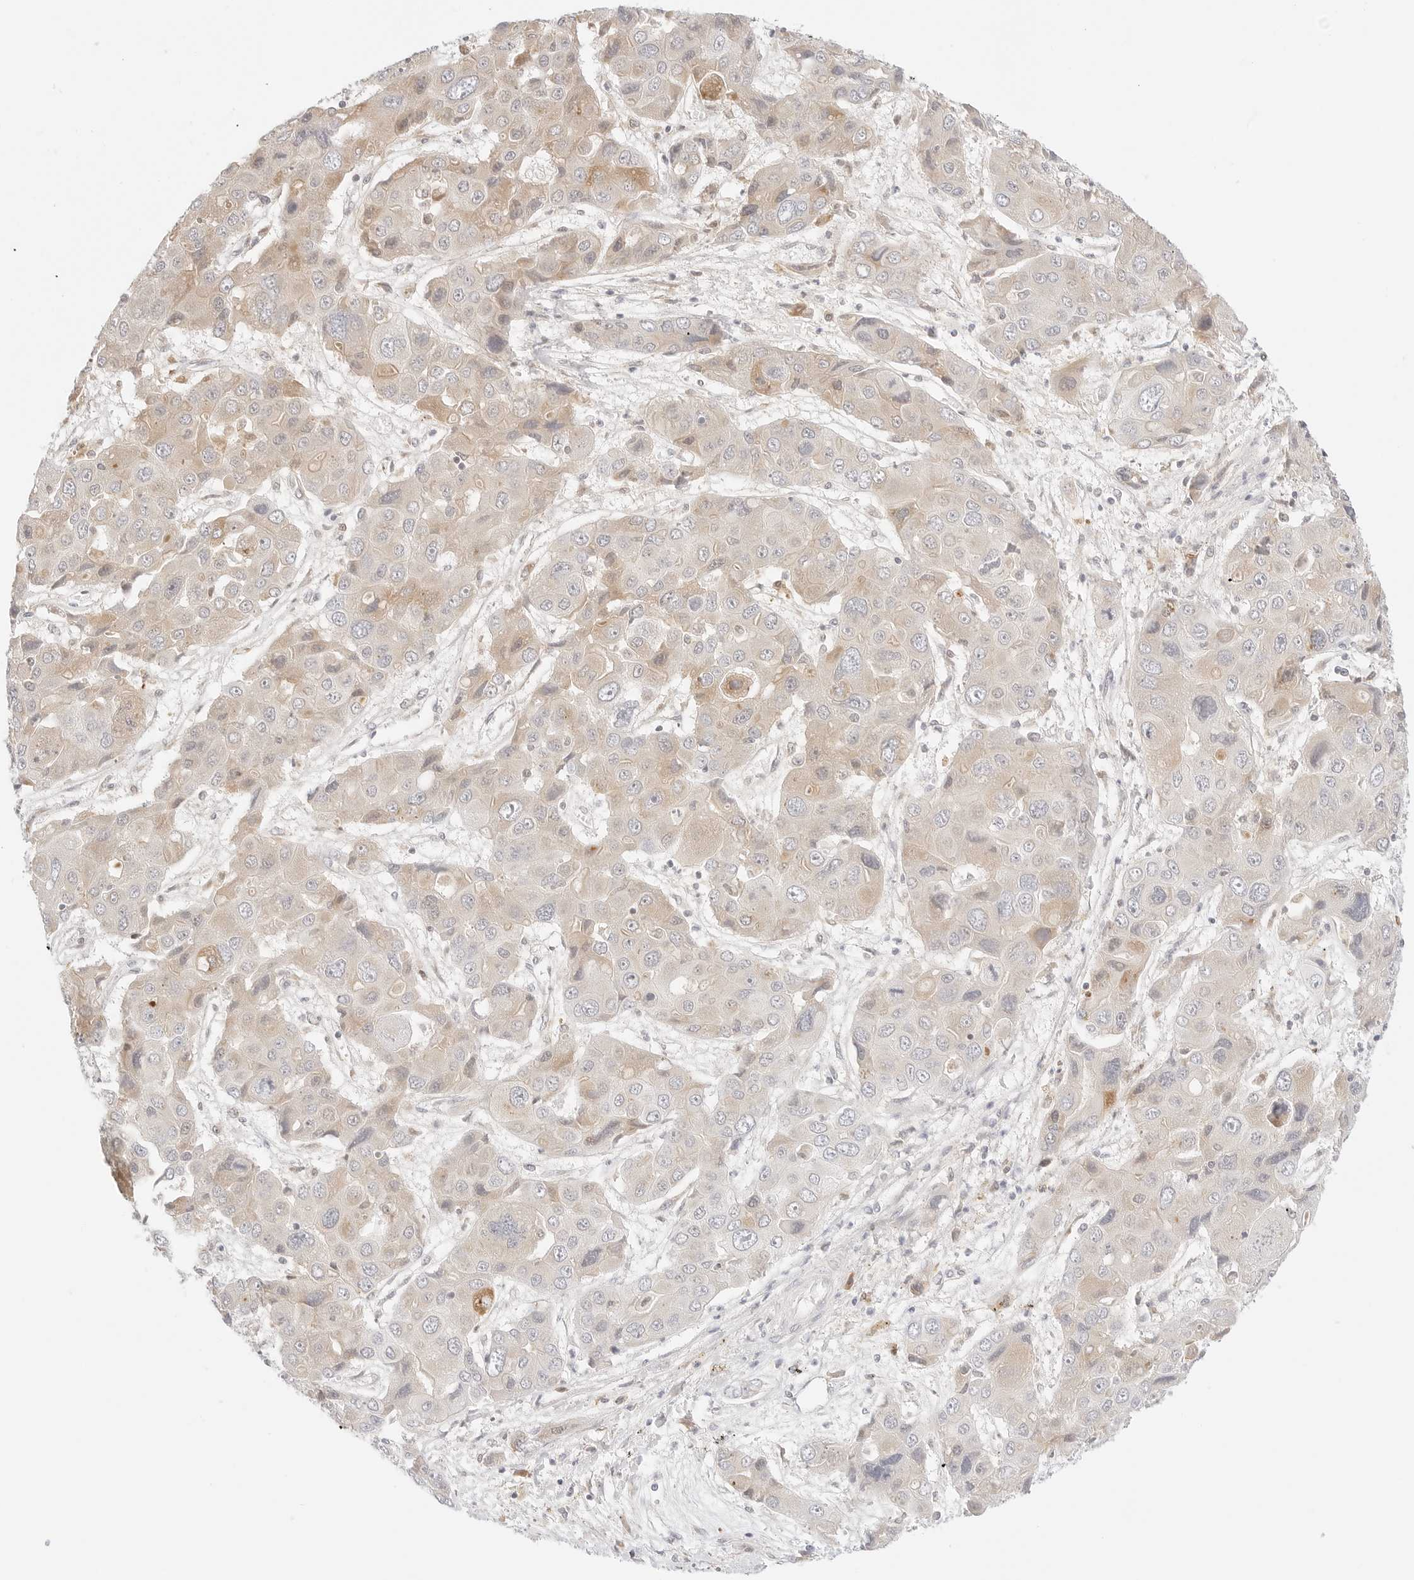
{"staining": {"intensity": "moderate", "quantity": "<25%", "location": "cytoplasmic/membranous"}, "tissue": "liver cancer", "cell_type": "Tumor cells", "image_type": "cancer", "snomed": [{"axis": "morphology", "description": "Cholangiocarcinoma"}, {"axis": "topography", "description": "Liver"}], "caption": "Liver cancer stained with a protein marker shows moderate staining in tumor cells.", "gene": "ERO1B", "patient": {"sex": "male", "age": 67}}